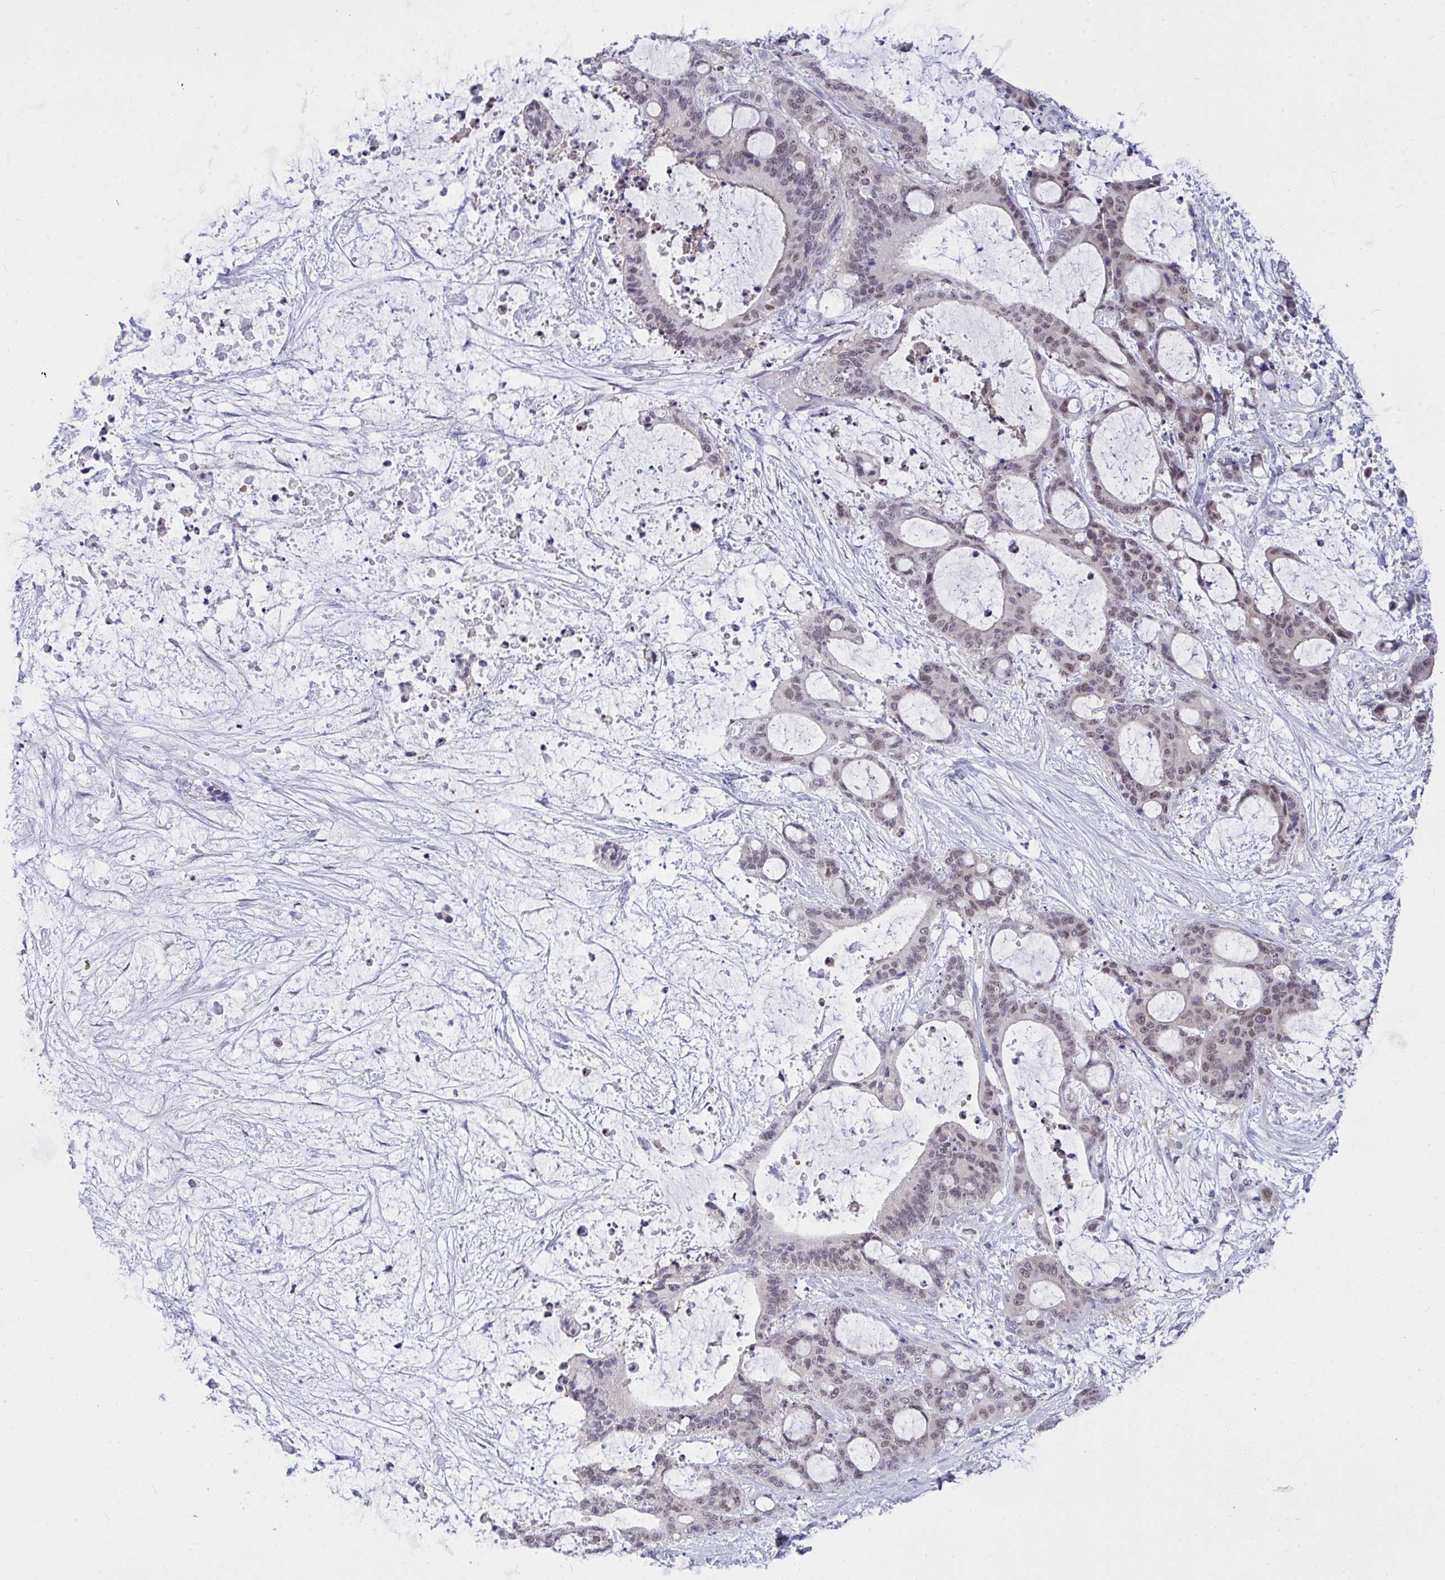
{"staining": {"intensity": "weak", "quantity": "25%-75%", "location": "nuclear"}, "tissue": "liver cancer", "cell_type": "Tumor cells", "image_type": "cancer", "snomed": [{"axis": "morphology", "description": "Normal tissue, NOS"}, {"axis": "morphology", "description": "Cholangiocarcinoma"}, {"axis": "topography", "description": "Liver"}, {"axis": "topography", "description": "Peripheral nerve tissue"}], "caption": "Liver cancer (cholangiocarcinoma) was stained to show a protein in brown. There is low levels of weak nuclear expression in about 25%-75% of tumor cells.", "gene": "THOP1", "patient": {"sex": "female", "age": 73}}